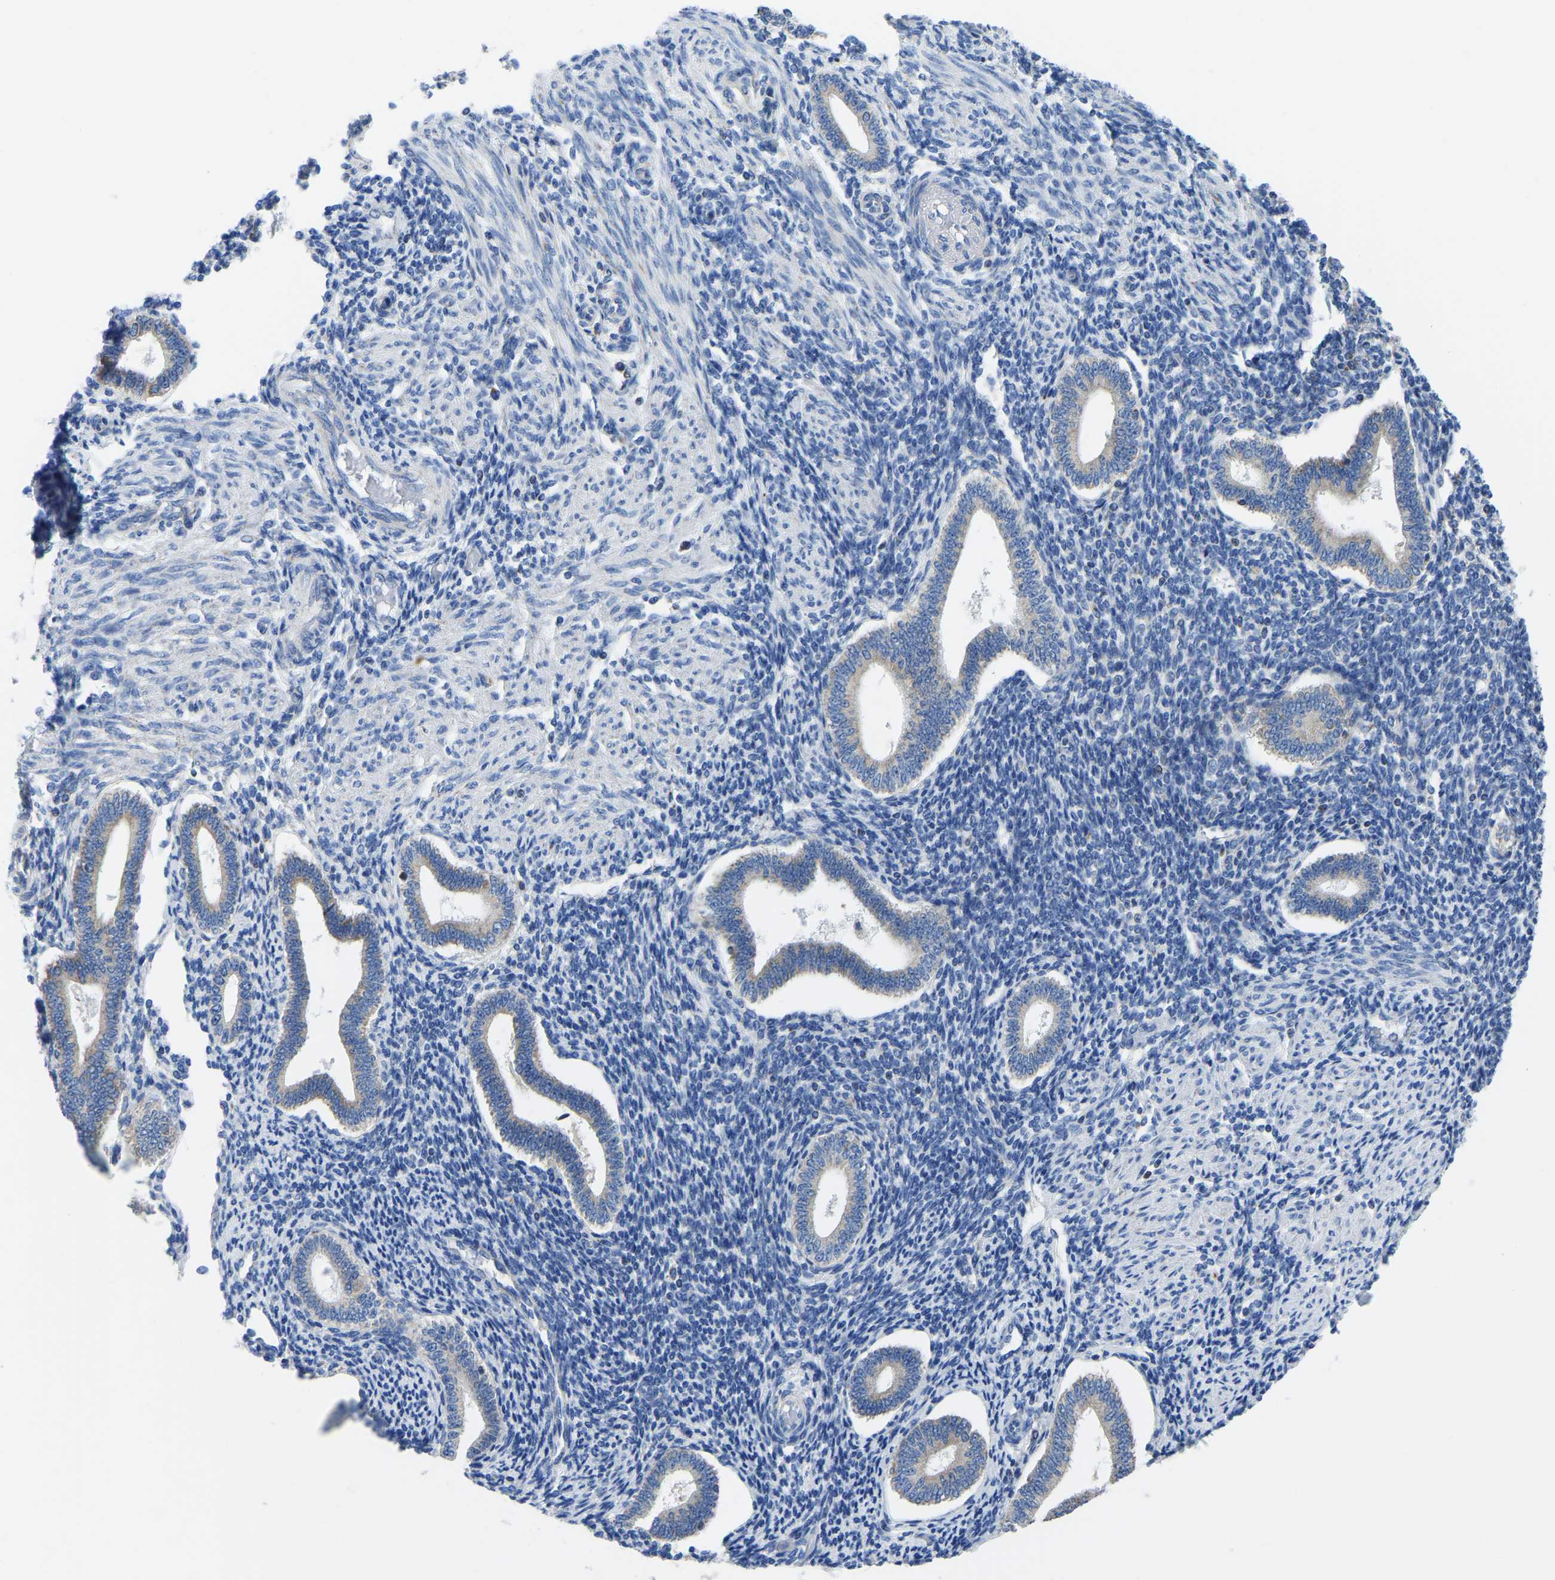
{"staining": {"intensity": "negative", "quantity": "none", "location": "none"}, "tissue": "endometrium", "cell_type": "Cells in endometrial stroma", "image_type": "normal", "snomed": [{"axis": "morphology", "description": "Normal tissue, NOS"}, {"axis": "topography", "description": "Endometrium"}], "caption": "DAB immunohistochemical staining of normal human endometrium reveals no significant staining in cells in endometrial stroma. (Brightfield microscopy of DAB (3,3'-diaminobenzidine) immunohistochemistry at high magnification).", "gene": "ETFA", "patient": {"sex": "female", "age": 42}}